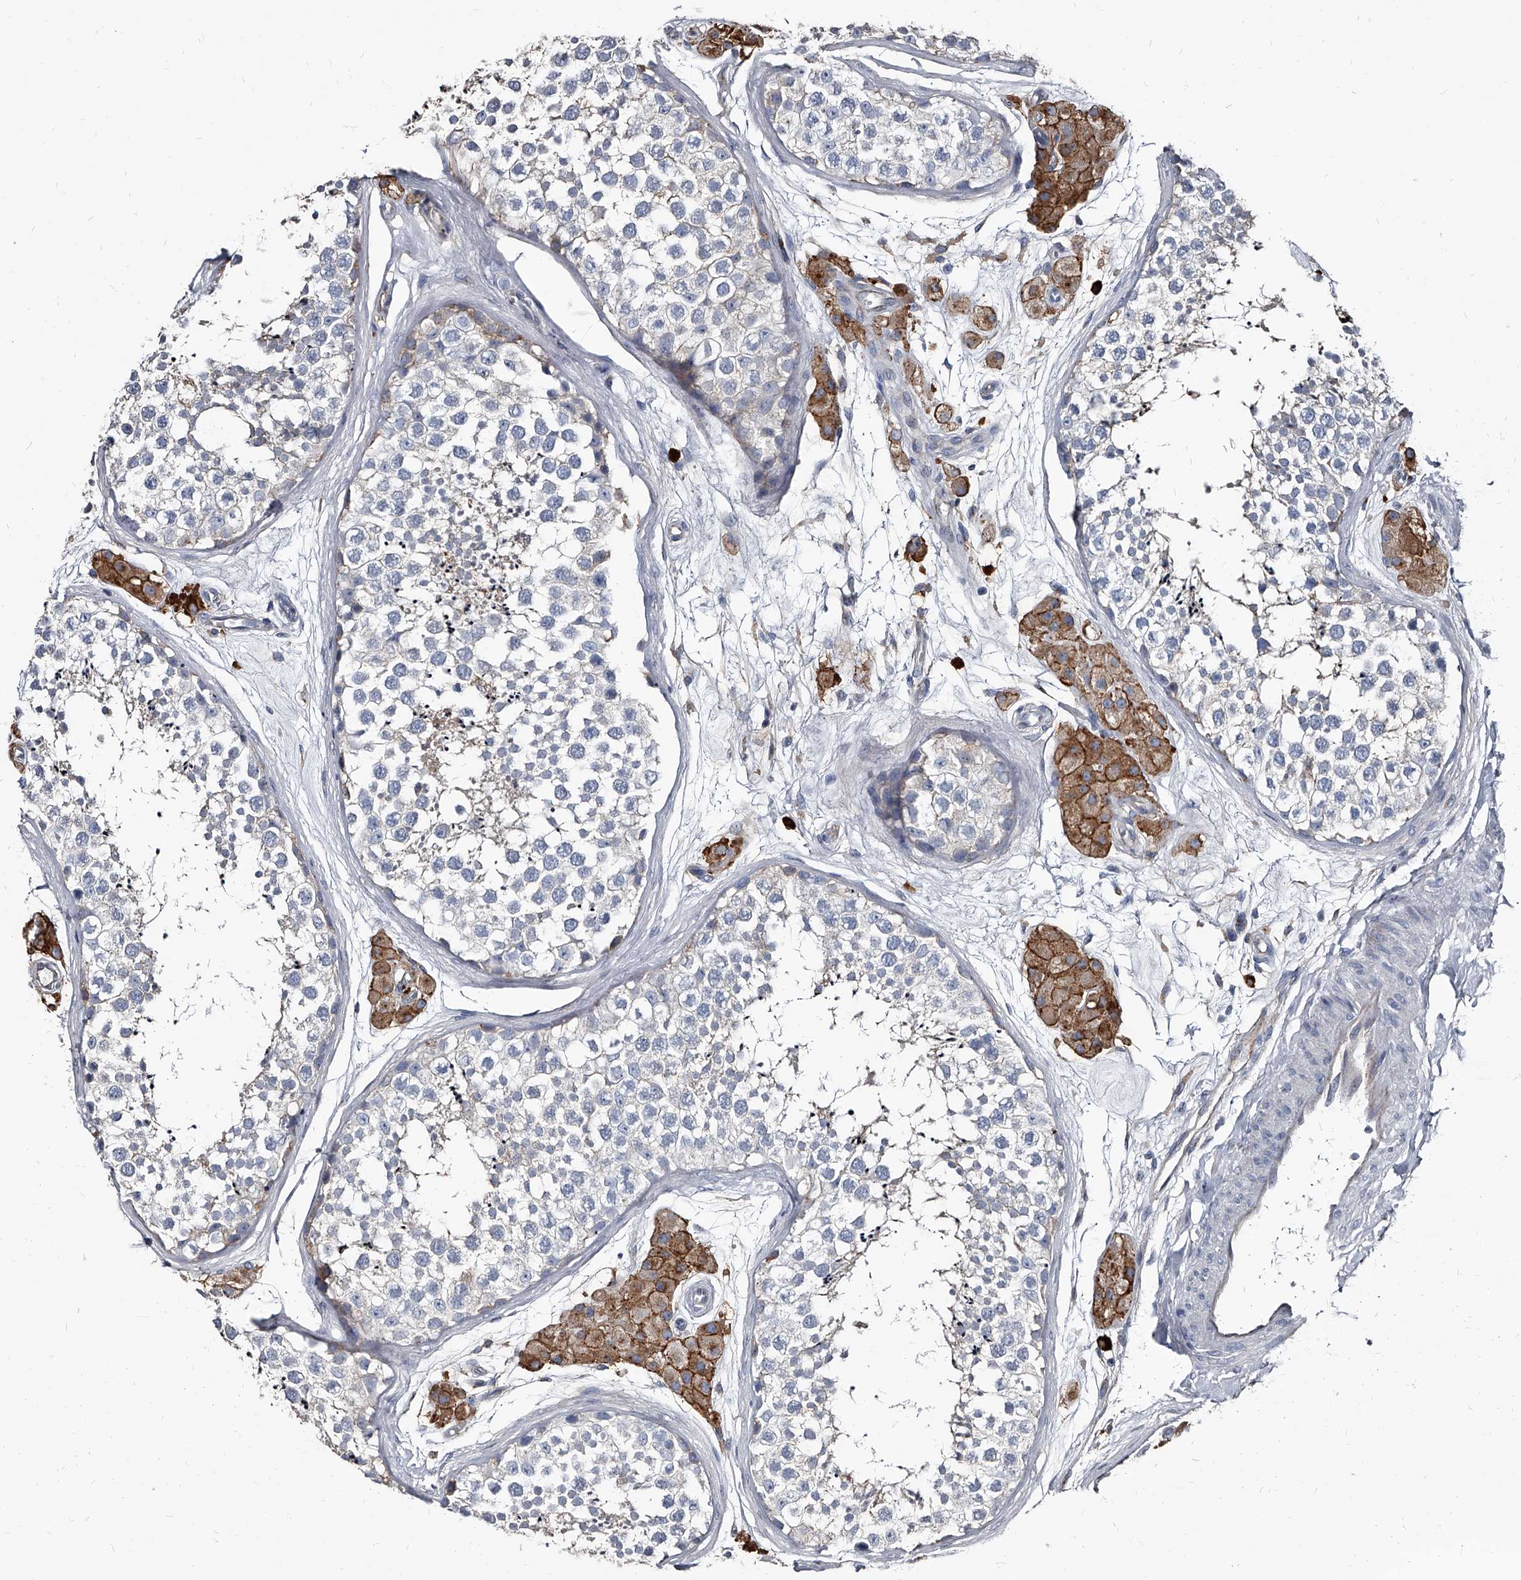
{"staining": {"intensity": "weak", "quantity": "<25%", "location": "cytoplasmic/membranous"}, "tissue": "testis", "cell_type": "Cells in seminiferous ducts", "image_type": "normal", "snomed": [{"axis": "morphology", "description": "Normal tissue, NOS"}, {"axis": "topography", "description": "Testis"}], "caption": "This is an immunohistochemistry (IHC) histopathology image of benign testis. There is no staining in cells in seminiferous ducts.", "gene": "PGLYRP3", "patient": {"sex": "male", "age": 56}}